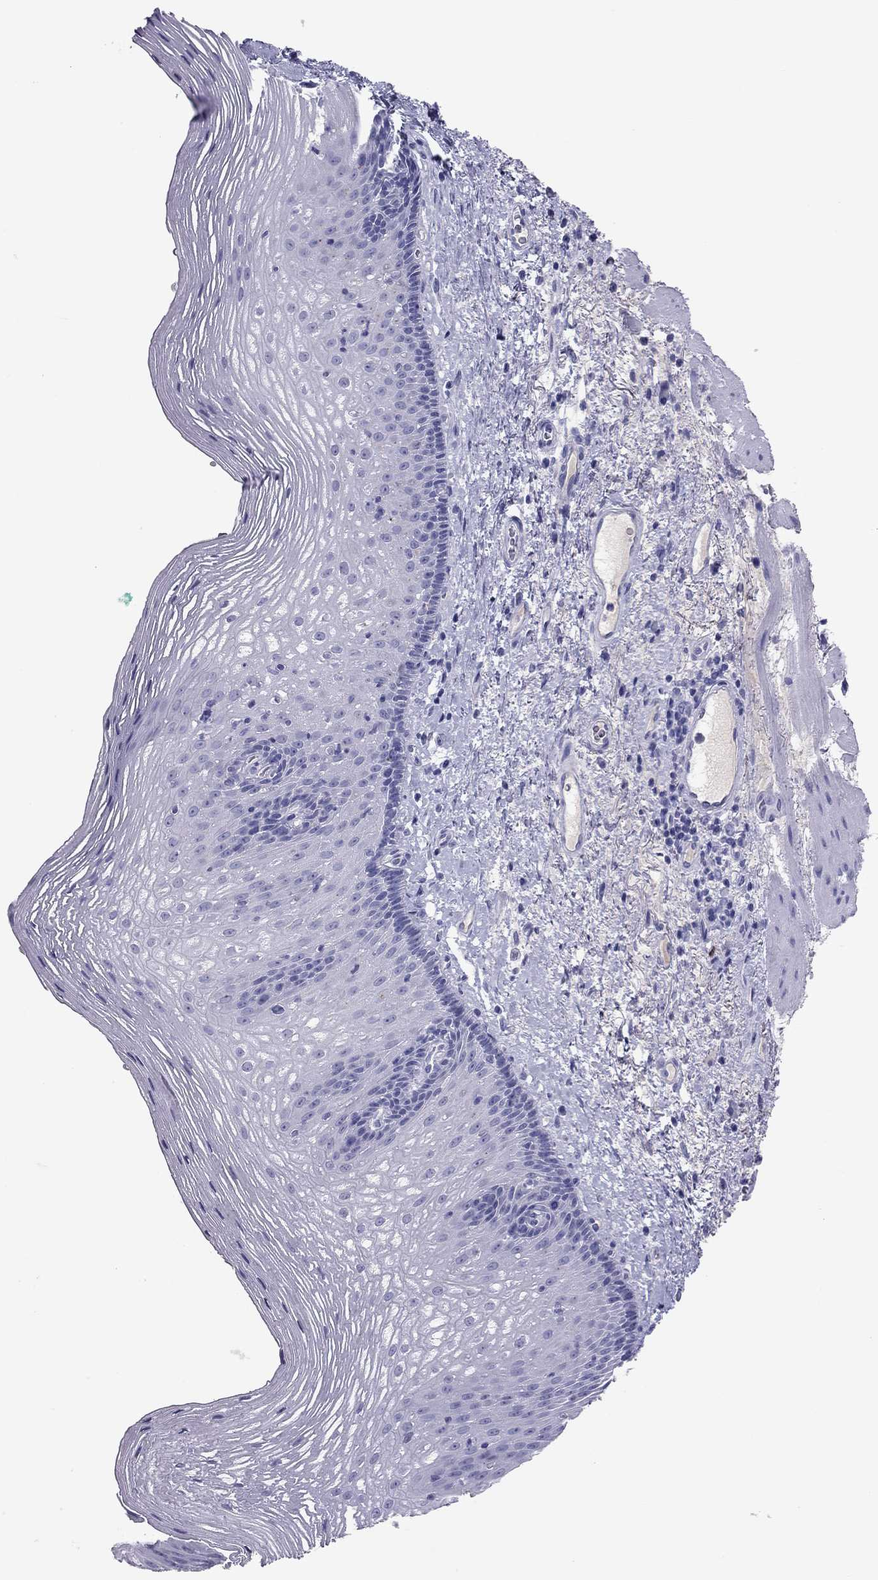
{"staining": {"intensity": "negative", "quantity": "none", "location": "none"}, "tissue": "esophagus", "cell_type": "Squamous epithelial cells", "image_type": "normal", "snomed": [{"axis": "morphology", "description": "Normal tissue, NOS"}, {"axis": "topography", "description": "Esophagus"}], "caption": "A high-resolution photomicrograph shows IHC staining of normal esophagus, which exhibits no significant expression in squamous epithelial cells. (IHC, brightfield microscopy, high magnification).", "gene": "KLRG1", "patient": {"sex": "male", "age": 76}}